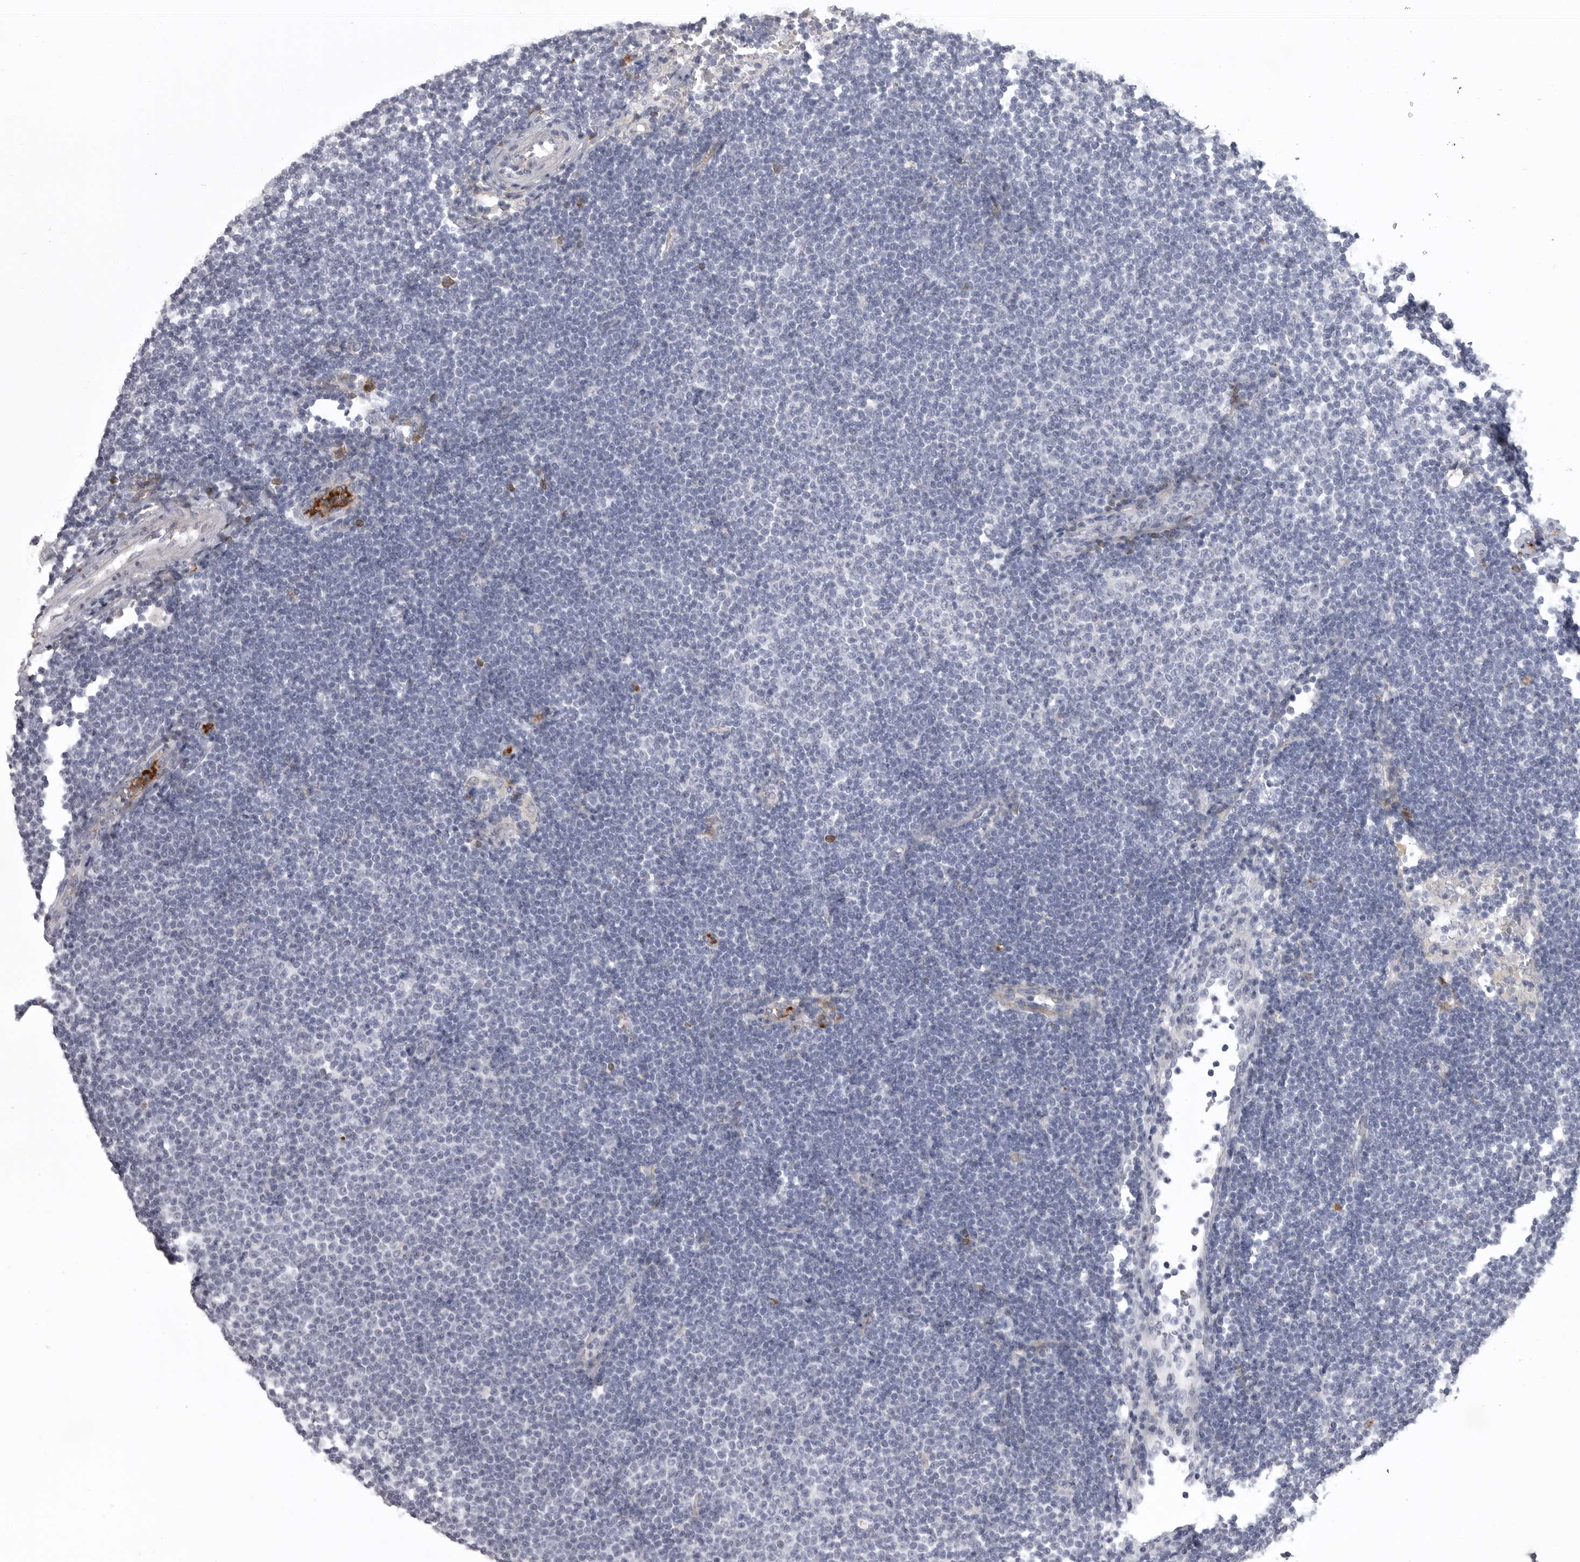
{"staining": {"intensity": "negative", "quantity": "none", "location": "none"}, "tissue": "lymphoma", "cell_type": "Tumor cells", "image_type": "cancer", "snomed": [{"axis": "morphology", "description": "Malignant lymphoma, non-Hodgkin's type, Low grade"}, {"axis": "topography", "description": "Lymph node"}], "caption": "Immunohistochemistry of lymphoma demonstrates no staining in tumor cells.", "gene": "SERPING1", "patient": {"sex": "female", "age": 53}}